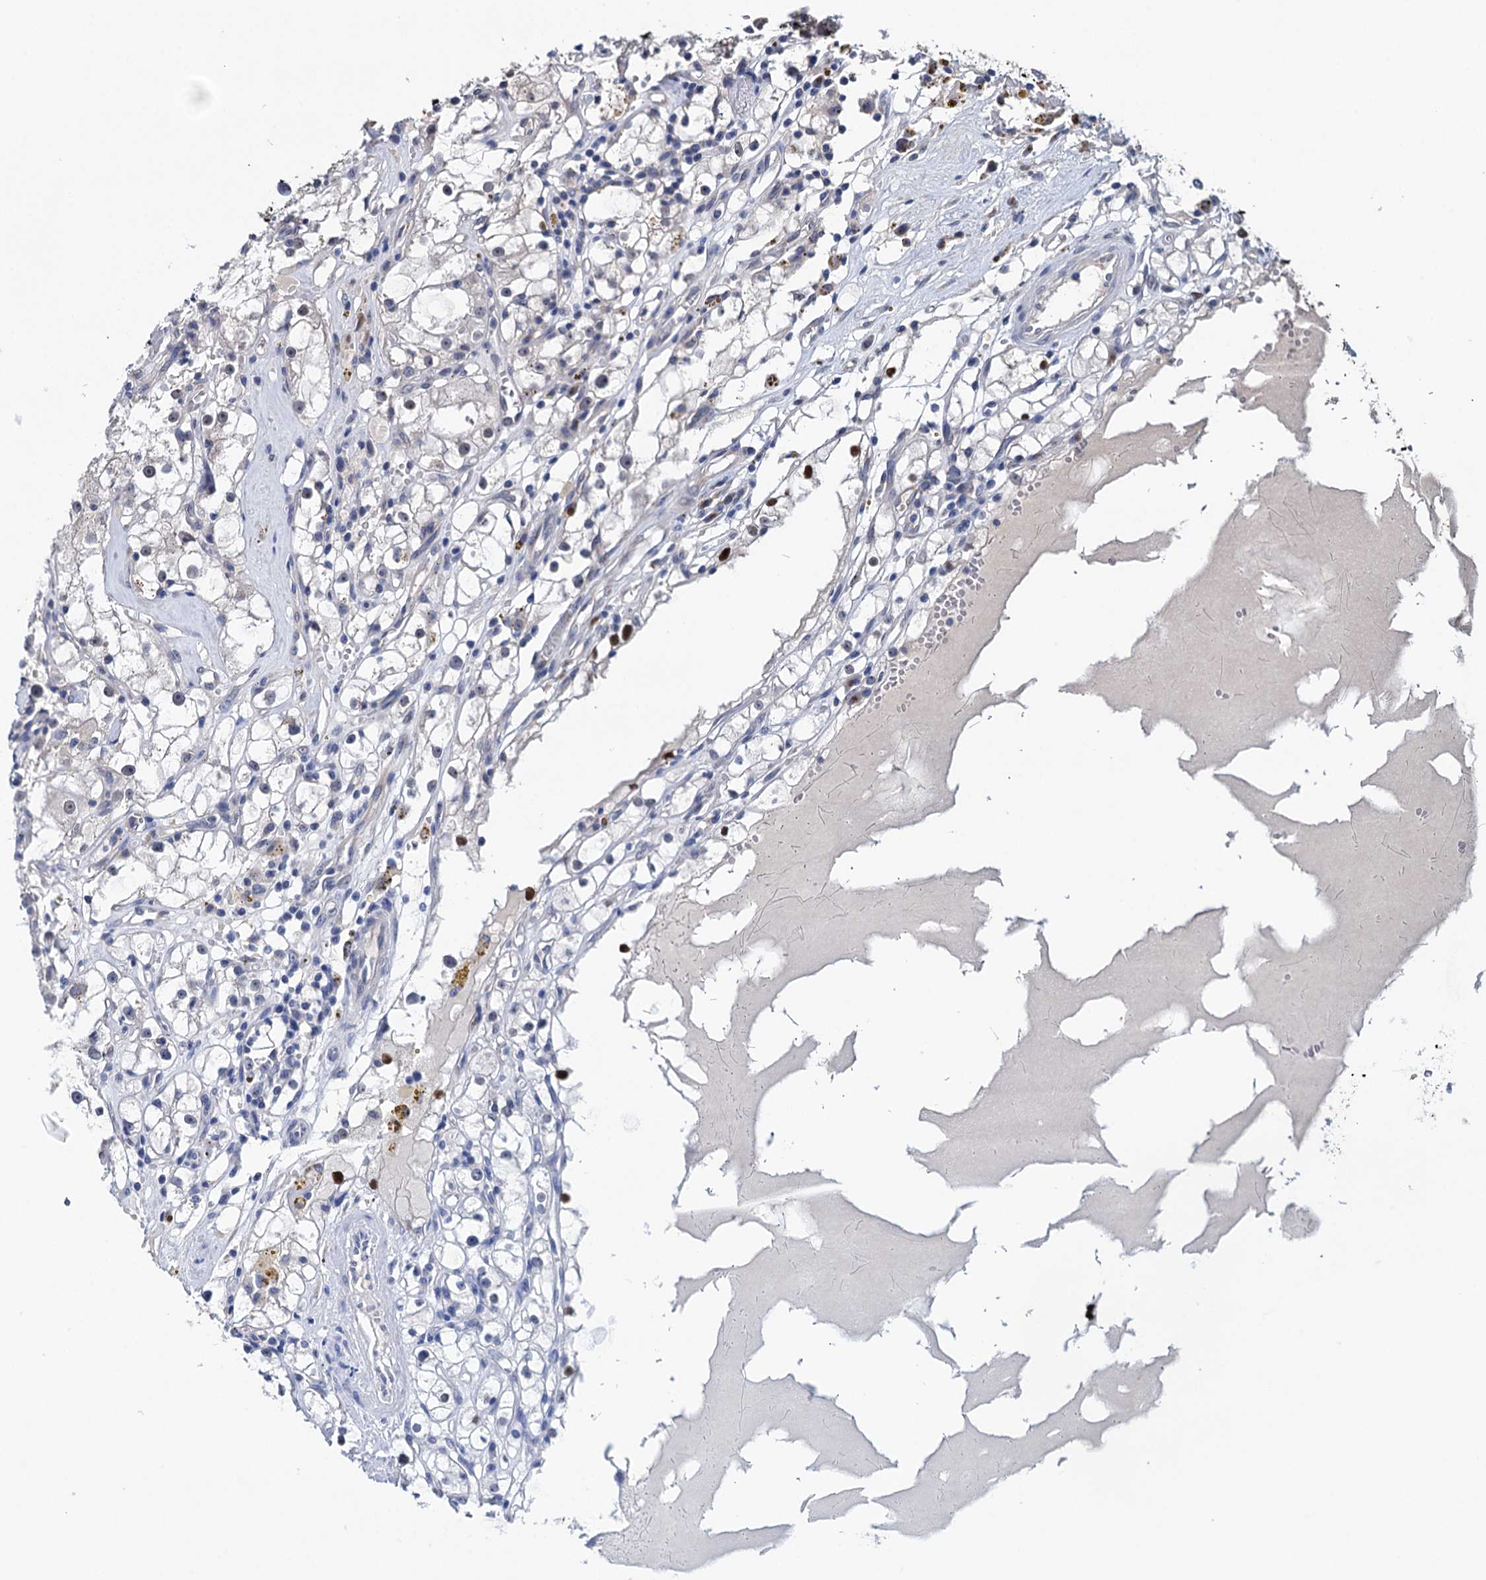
{"staining": {"intensity": "weak", "quantity": "<25%", "location": "nuclear"}, "tissue": "renal cancer", "cell_type": "Tumor cells", "image_type": "cancer", "snomed": [{"axis": "morphology", "description": "Adenocarcinoma, NOS"}, {"axis": "topography", "description": "Kidney"}], "caption": "Immunohistochemistry photomicrograph of neoplastic tissue: renal adenocarcinoma stained with DAB (3,3'-diaminobenzidine) exhibits no significant protein expression in tumor cells.", "gene": "EYA4", "patient": {"sex": "male", "age": 56}}